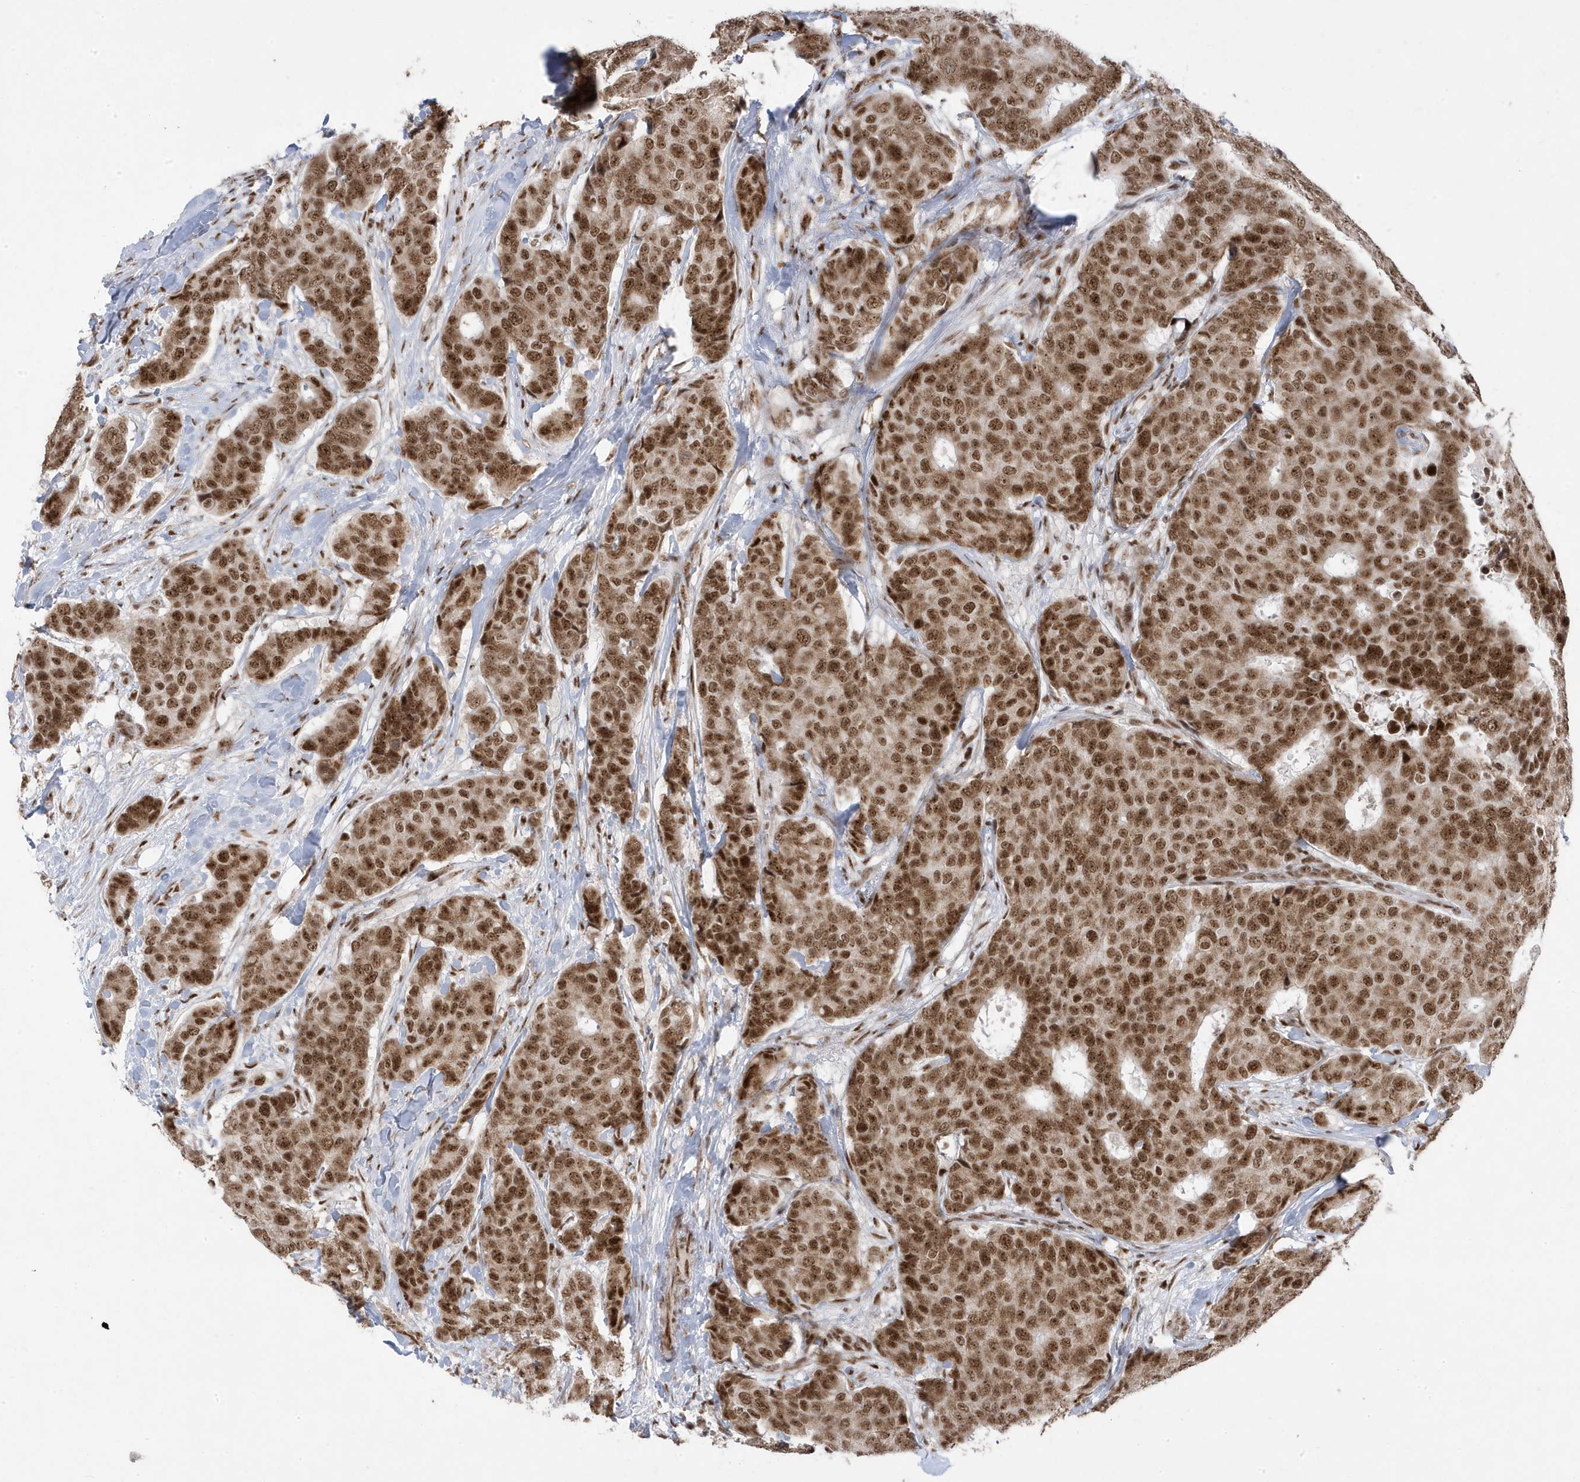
{"staining": {"intensity": "strong", "quantity": ">75%", "location": "cytoplasmic/membranous,nuclear"}, "tissue": "breast cancer", "cell_type": "Tumor cells", "image_type": "cancer", "snomed": [{"axis": "morphology", "description": "Duct carcinoma"}, {"axis": "topography", "description": "Breast"}], "caption": "This photomicrograph exhibits IHC staining of human breast cancer (infiltrating ductal carcinoma), with high strong cytoplasmic/membranous and nuclear staining in approximately >75% of tumor cells.", "gene": "MTREX", "patient": {"sex": "female", "age": 75}}